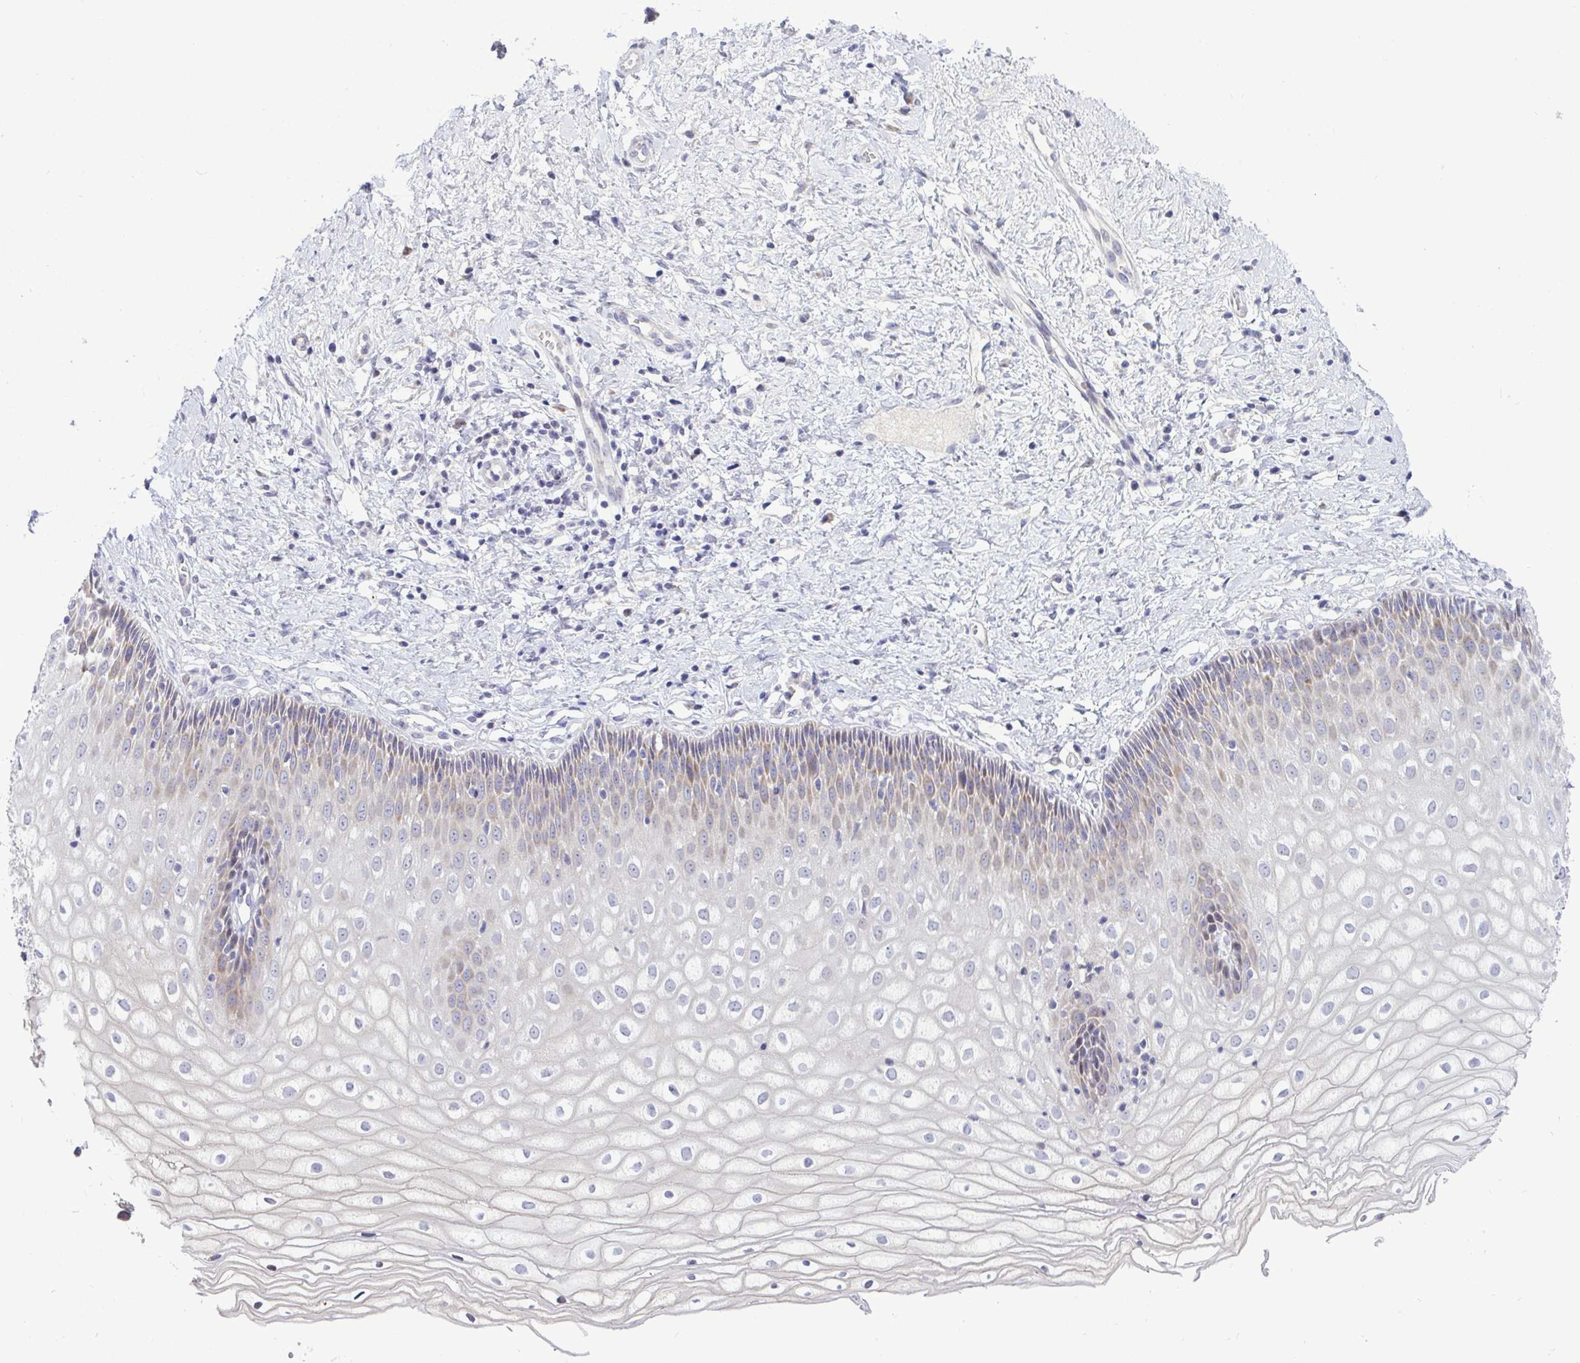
{"staining": {"intensity": "weak", "quantity": "25%-75%", "location": "cytoplasmic/membranous"}, "tissue": "cervix", "cell_type": "Glandular cells", "image_type": "normal", "snomed": [{"axis": "morphology", "description": "Normal tissue, NOS"}, {"axis": "topography", "description": "Cervix"}], "caption": "IHC of normal human cervix exhibits low levels of weak cytoplasmic/membranous expression in about 25%-75% of glandular cells. Nuclei are stained in blue.", "gene": "EPOP", "patient": {"sex": "female", "age": 36}}